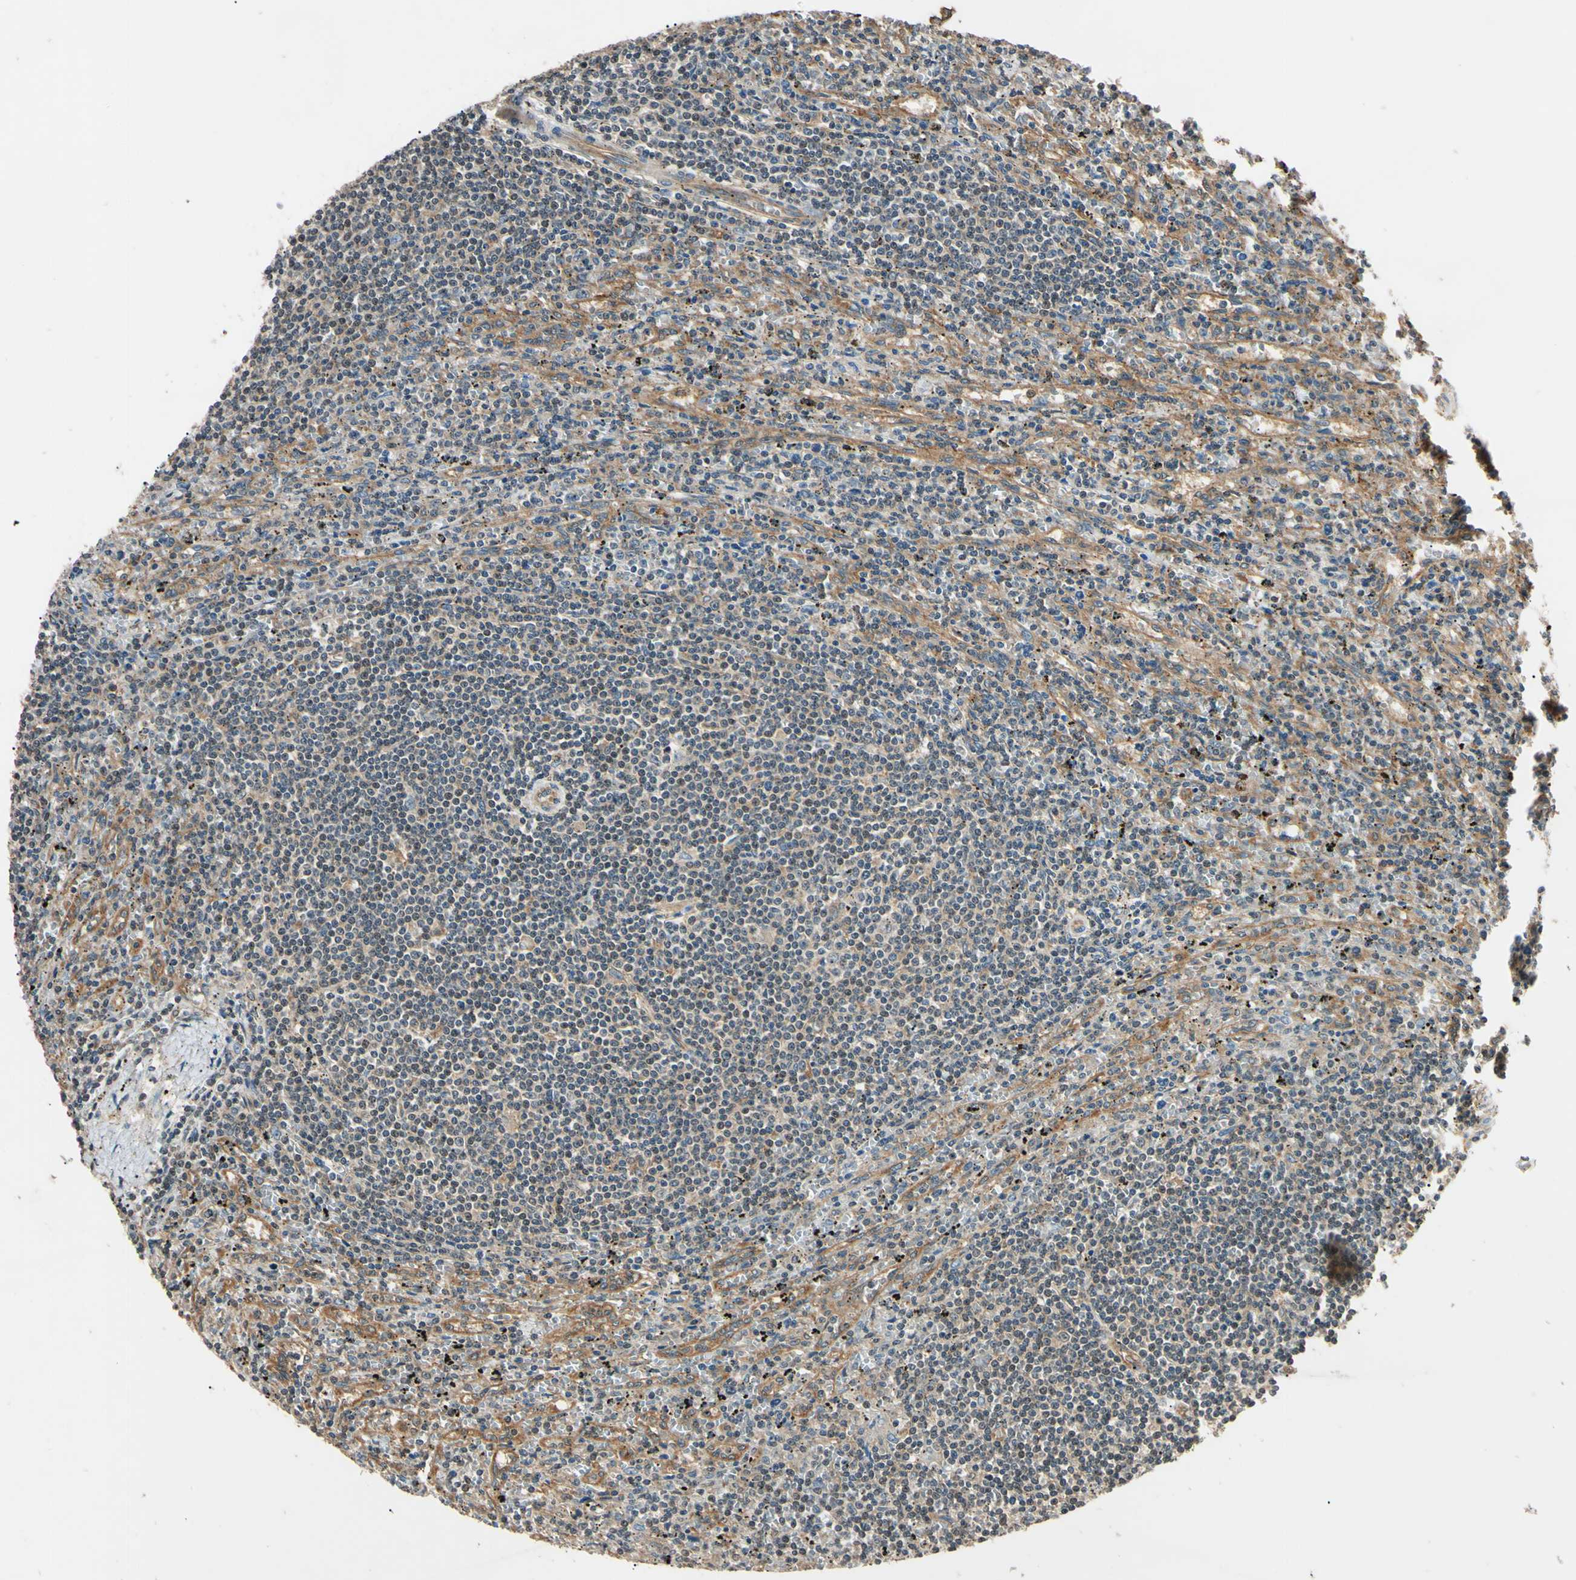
{"staining": {"intensity": "weak", "quantity": "<25%", "location": "cytoplasmic/membranous"}, "tissue": "lymphoma", "cell_type": "Tumor cells", "image_type": "cancer", "snomed": [{"axis": "morphology", "description": "Malignant lymphoma, non-Hodgkin's type, Low grade"}, {"axis": "topography", "description": "Spleen"}], "caption": "IHC of malignant lymphoma, non-Hodgkin's type (low-grade) reveals no staining in tumor cells.", "gene": "EPN1", "patient": {"sex": "male", "age": 76}}